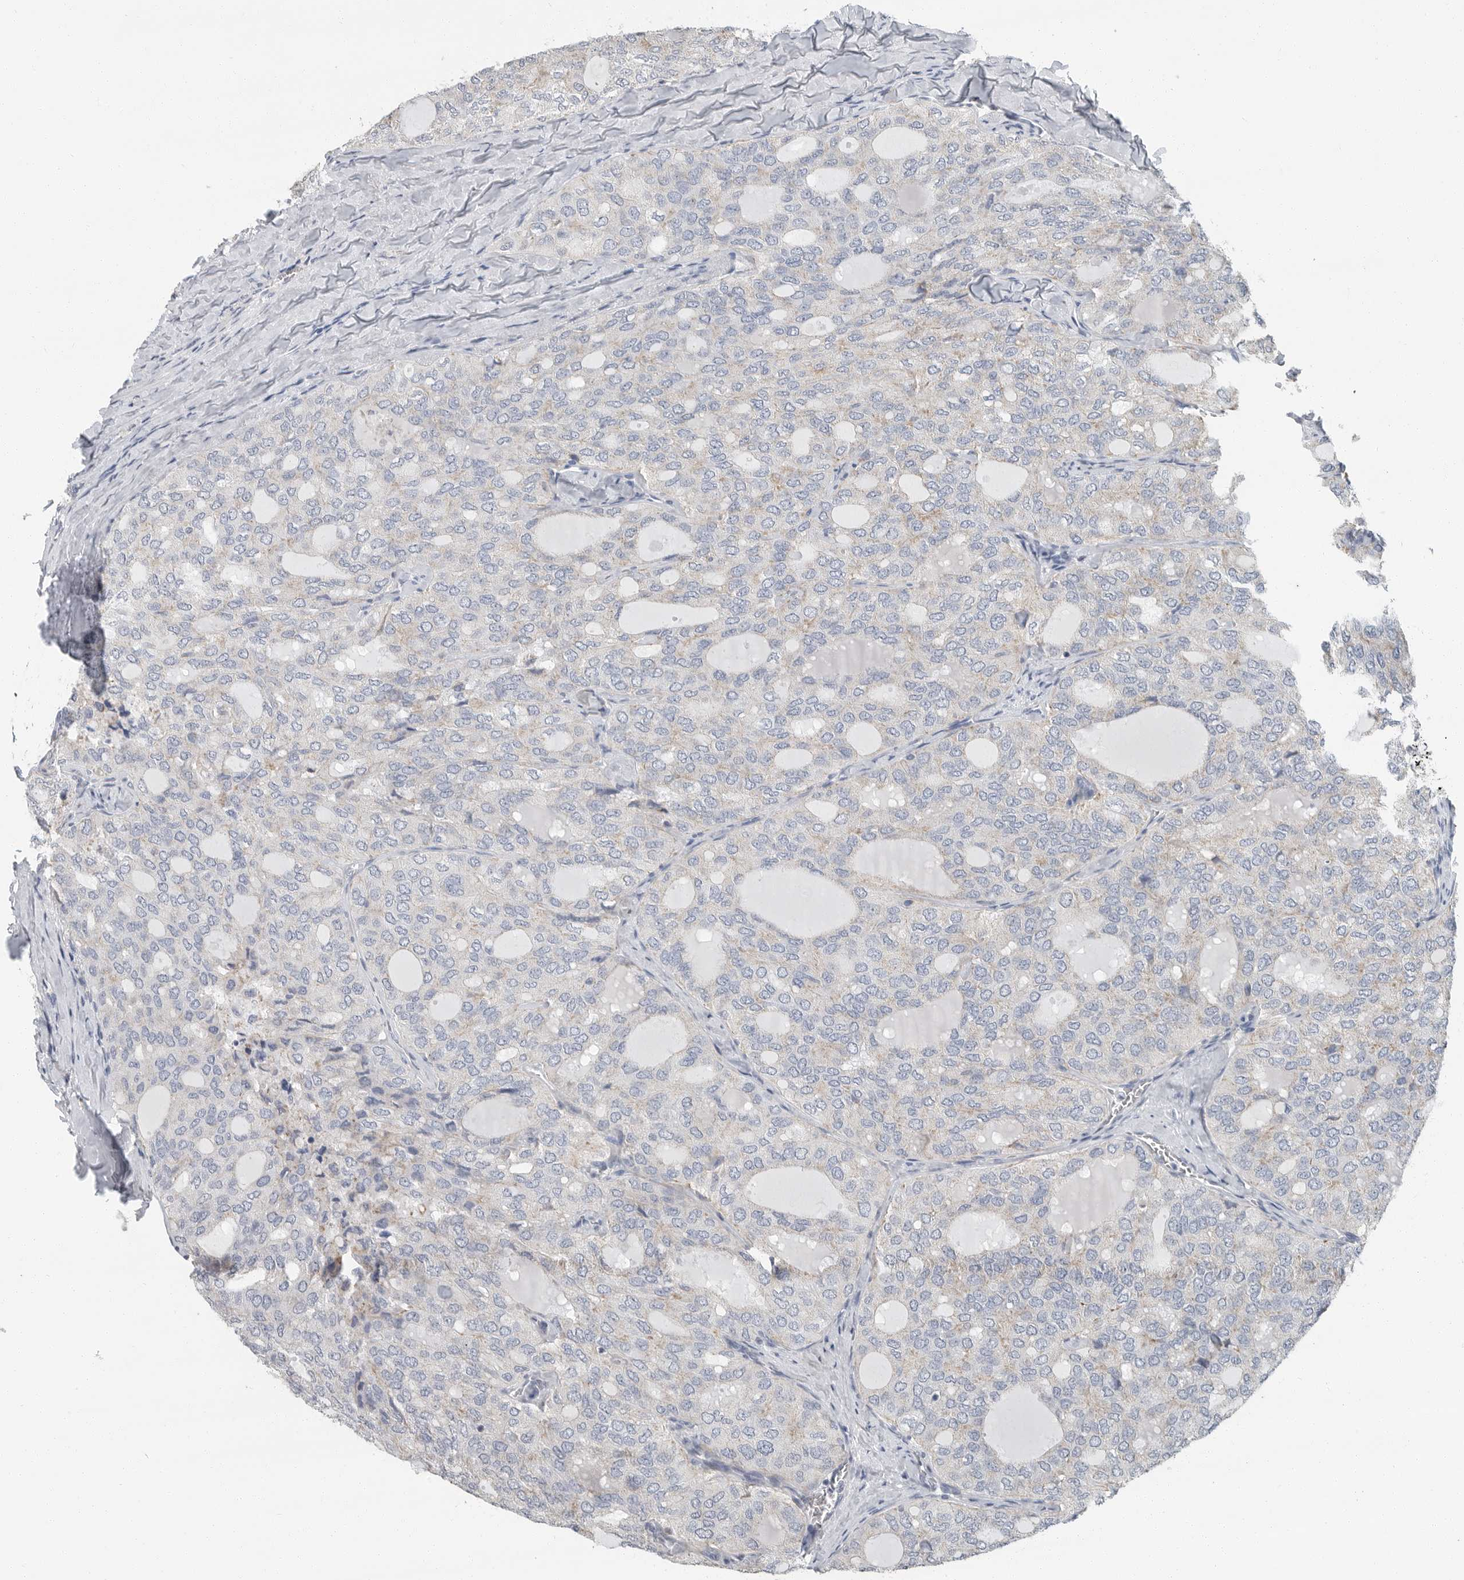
{"staining": {"intensity": "weak", "quantity": "<25%", "location": "cytoplasmic/membranous"}, "tissue": "thyroid cancer", "cell_type": "Tumor cells", "image_type": "cancer", "snomed": [{"axis": "morphology", "description": "Follicular adenoma carcinoma, NOS"}, {"axis": "topography", "description": "Thyroid gland"}], "caption": "Tumor cells show no significant protein positivity in follicular adenoma carcinoma (thyroid).", "gene": "PLN", "patient": {"sex": "male", "age": 75}}